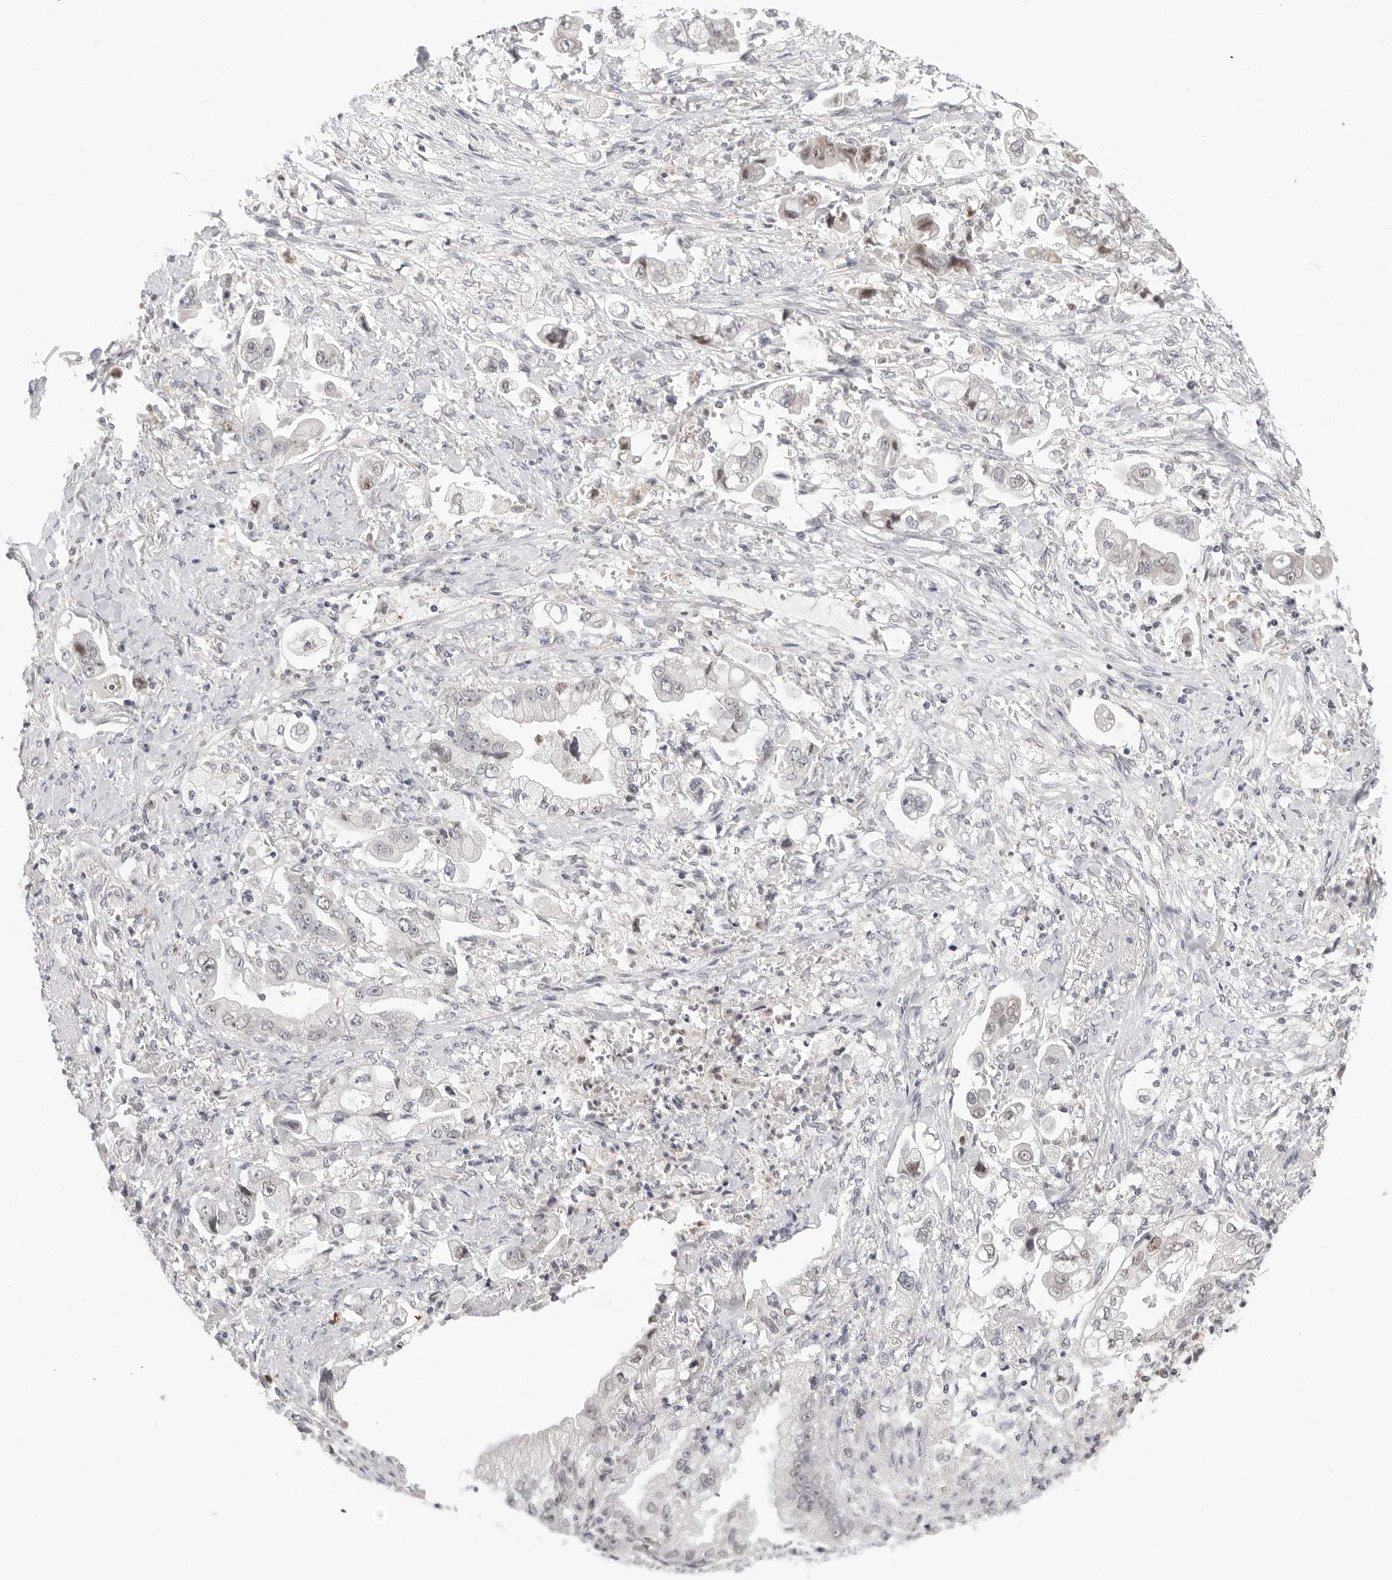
{"staining": {"intensity": "weak", "quantity": "<25%", "location": "nuclear"}, "tissue": "stomach cancer", "cell_type": "Tumor cells", "image_type": "cancer", "snomed": [{"axis": "morphology", "description": "Adenocarcinoma, NOS"}, {"axis": "topography", "description": "Stomach"}], "caption": "Immunohistochemistry of human stomach cancer (adenocarcinoma) displays no expression in tumor cells.", "gene": "MSH6", "patient": {"sex": "male", "age": 62}}